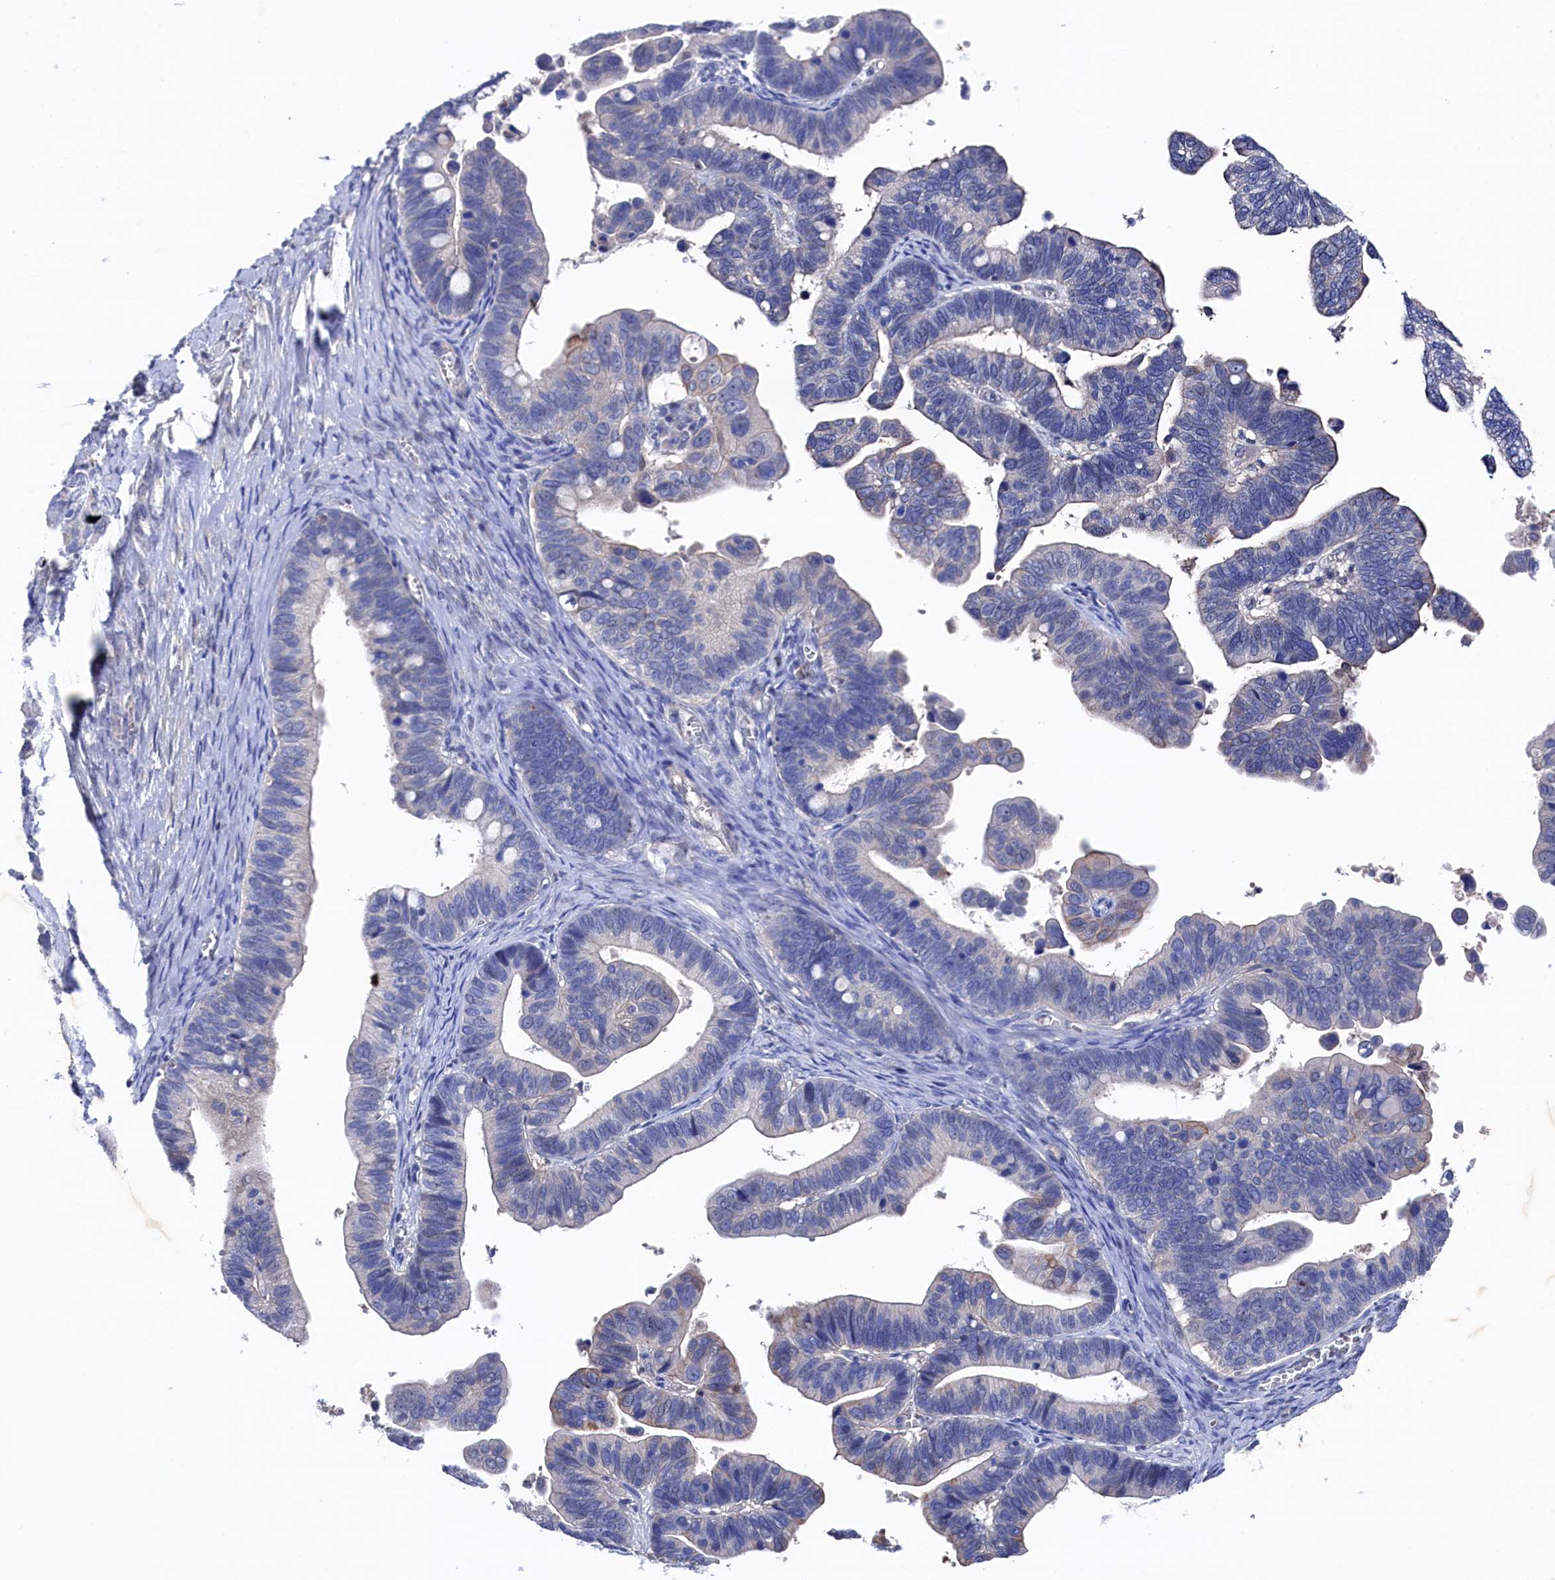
{"staining": {"intensity": "negative", "quantity": "none", "location": "none"}, "tissue": "ovarian cancer", "cell_type": "Tumor cells", "image_type": "cancer", "snomed": [{"axis": "morphology", "description": "Cystadenocarcinoma, serous, NOS"}, {"axis": "topography", "description": "Ovary"}], "caption": "Immunohistochemical staining of serous cystadenocarcinoma (ovarian) shows no significant staining in tumor cells.", "gene": "RNH1", "patient": {"sex": "female", "age": 56}}